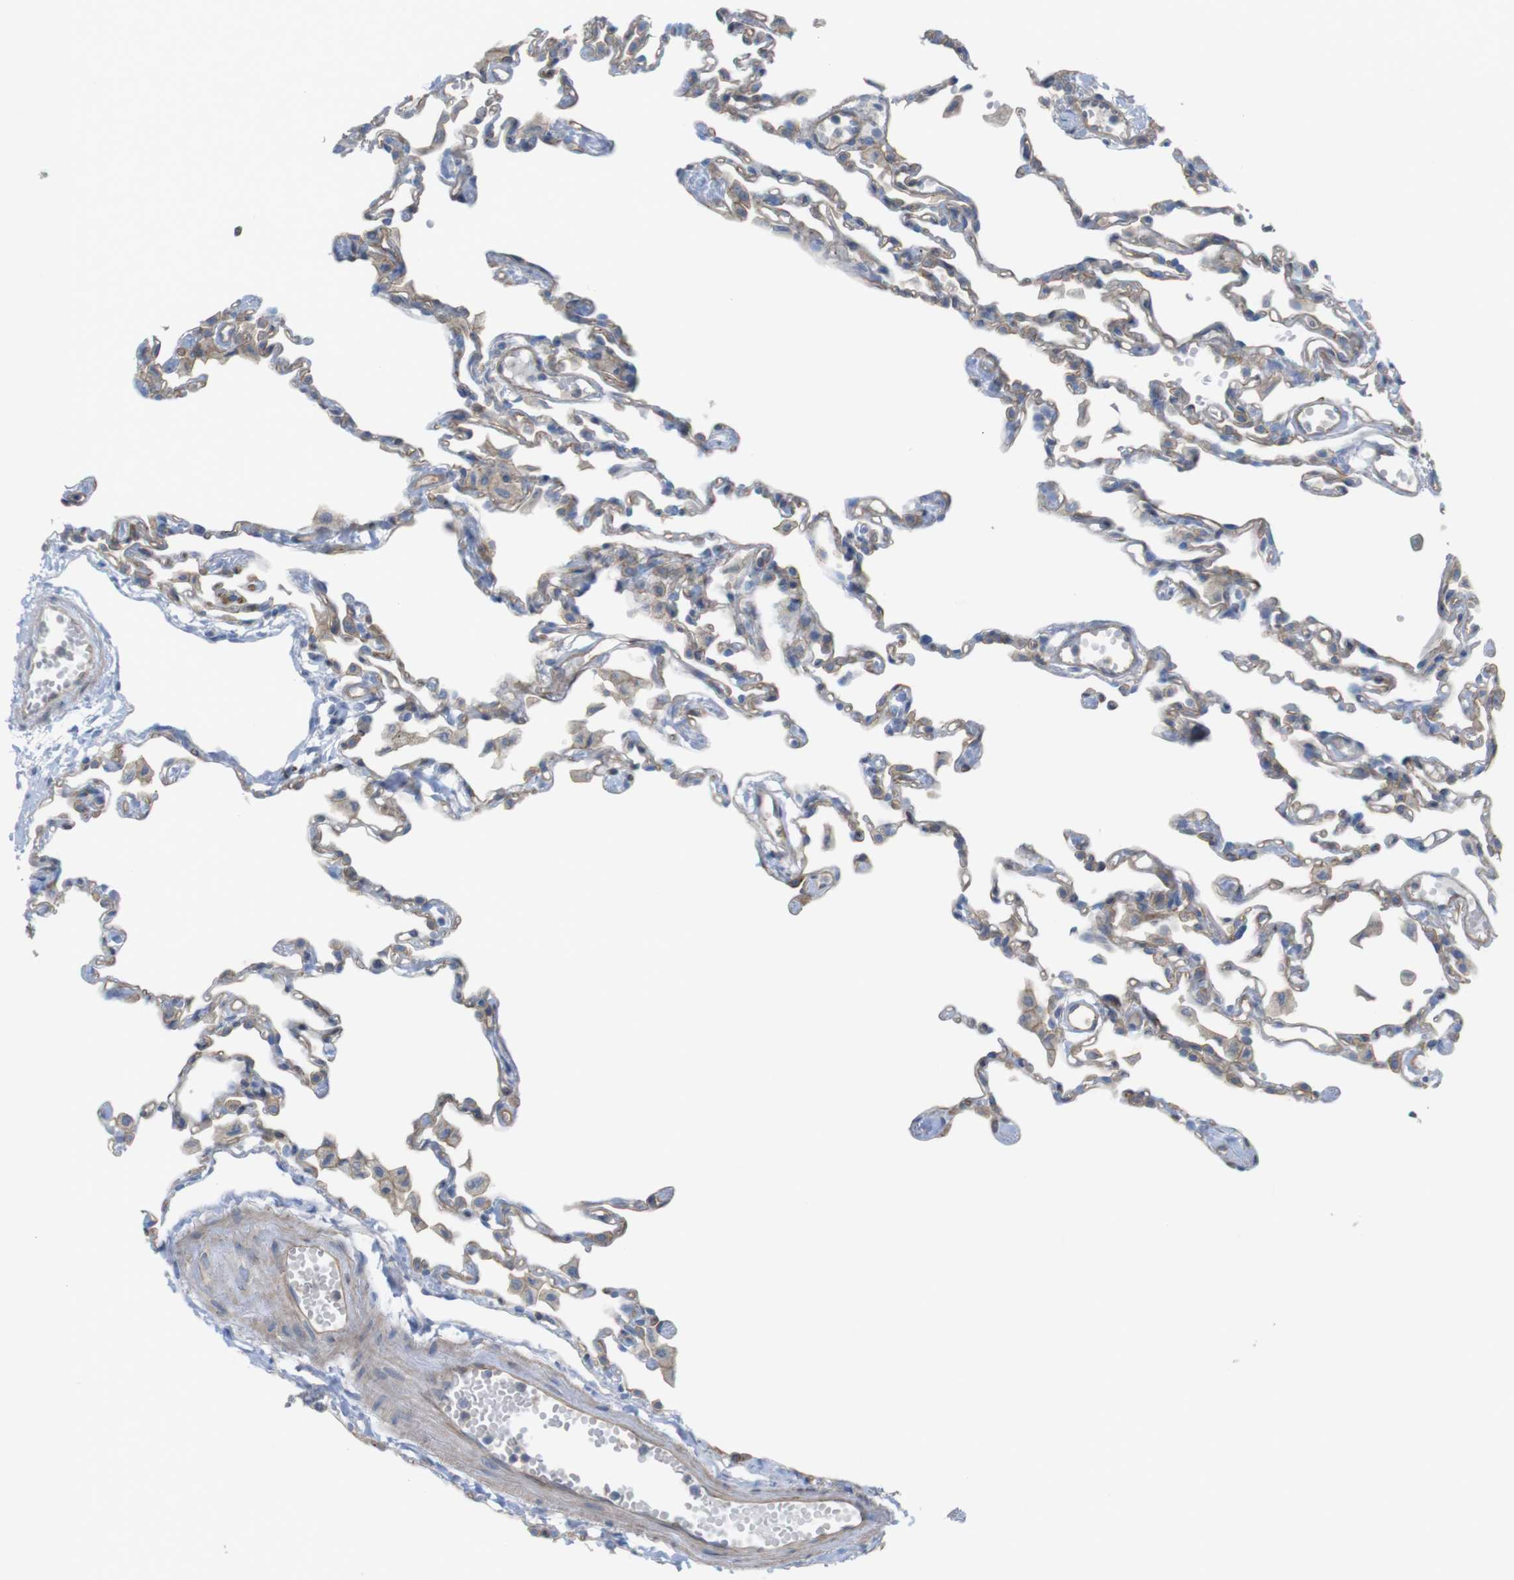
{"staining": {"intensity": "weak", "quantity": "25%-75%", "location": "cytoplasmic/membranous"}, "tissue": "lung", "cell_type": "Alveolar cells", "image_type": "normal", "snomed": [{"axis": "morphology", "description": "Normal tissue, NOS"}, {"axis": "topography", "description": "Lung"}], "caption": "The immunohistochemical stain highlights weak cytoplasmic/membranous staining in alveolar cells of benign lung. Nuclei are stained in blue.", "gene": "PREX2", "patient": {"sex": "female", "age": 49}}